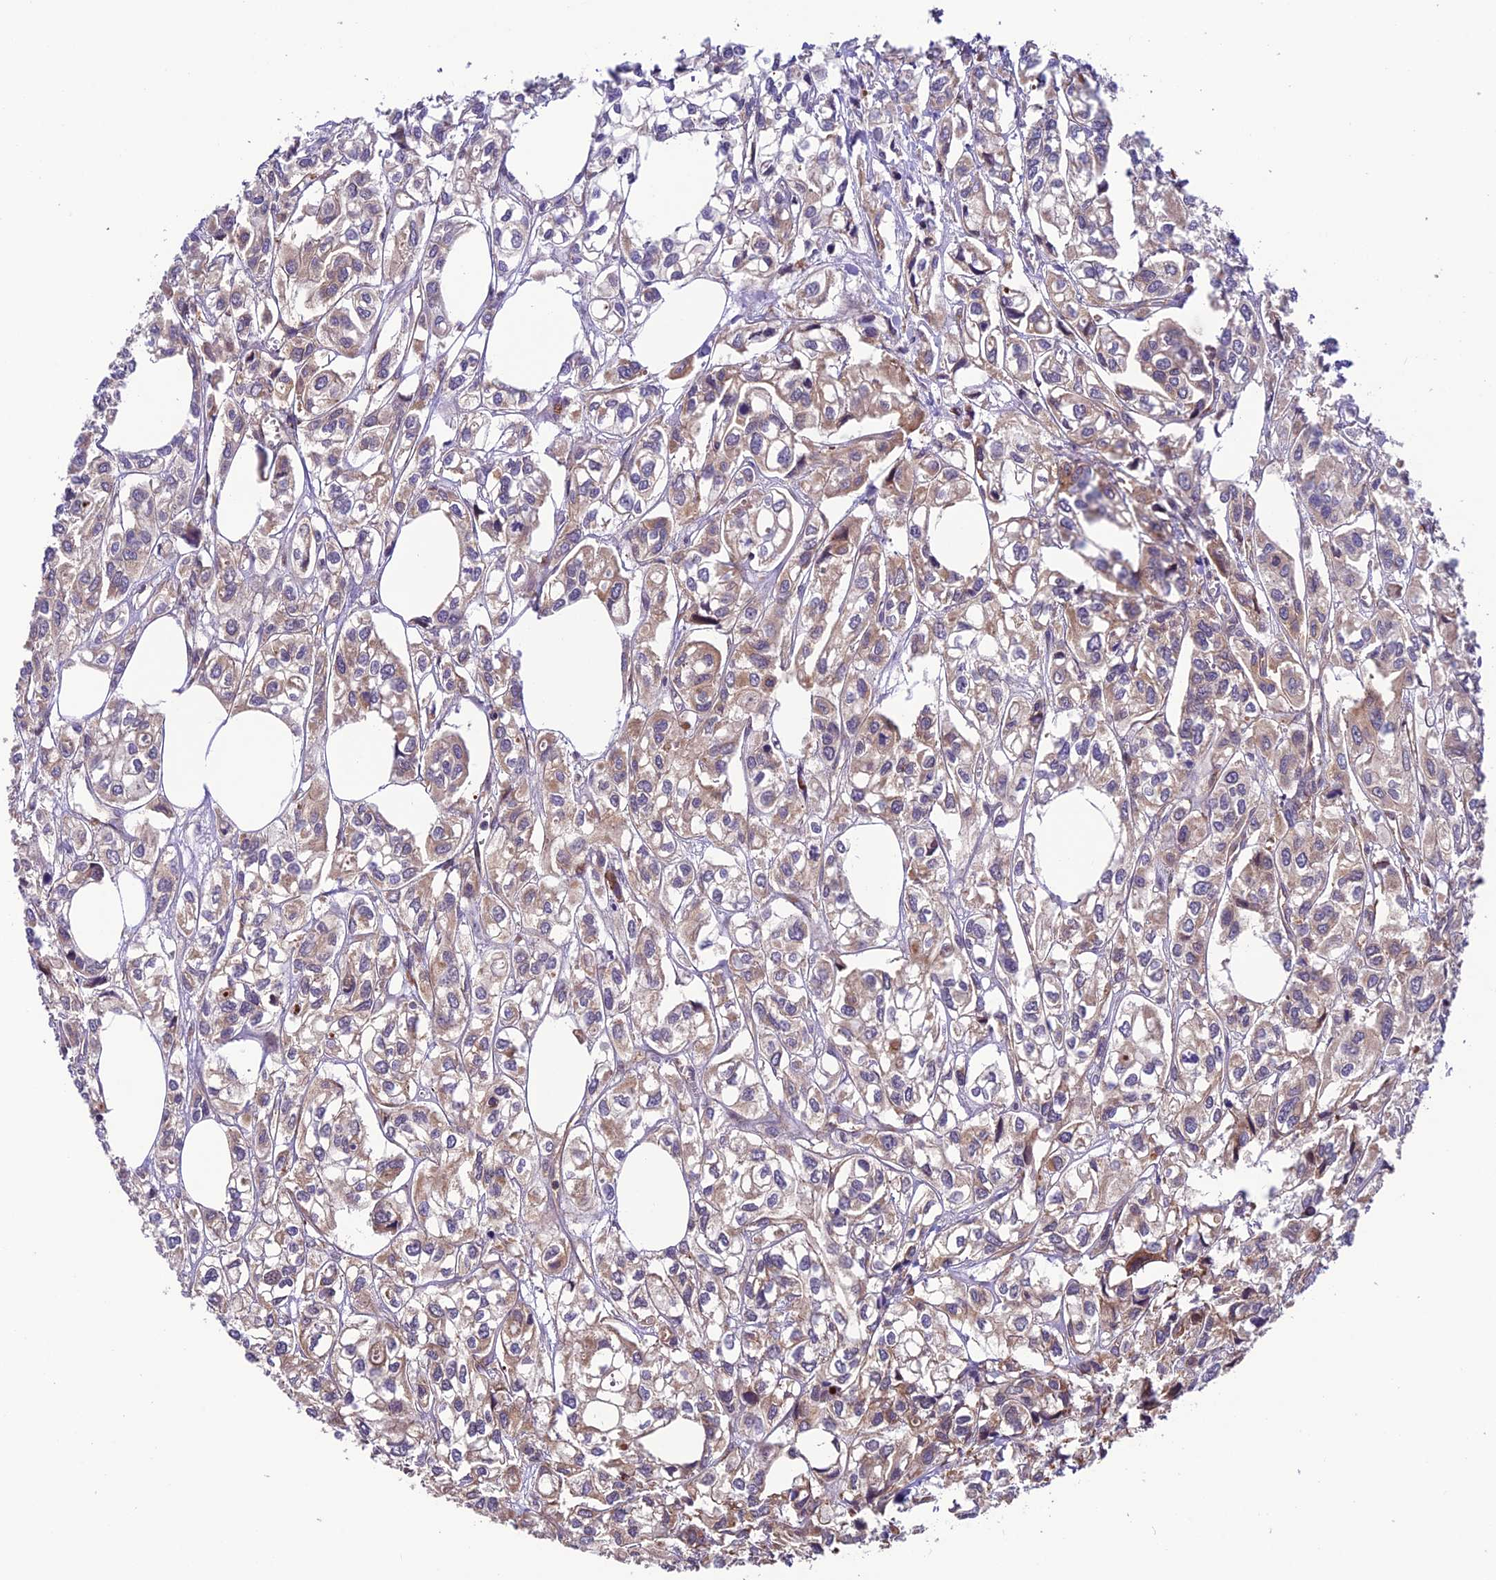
{"staining": {"intensity": "weak", "quantity": "25%-75%", "location": "cytoplasmic/membranous"}, "tissue": "urothelial cancer", "cell_type": "Tumor cells", "image_type": "cancer", "snomed": [{"axis": "morphology", "description": "Urothelial carcinoma, High grade"}, {"axis": "topography", "description": "Urinary bladder"}], "caption": "A low amount of weak cytoplasmic/membranous positivity is identified in approximately 25%-75% of tumor cells in high-grade urothelial carcinoma tissue.", "gene": "TNIP3", "patient": {"sex": "male", "age": 67}}